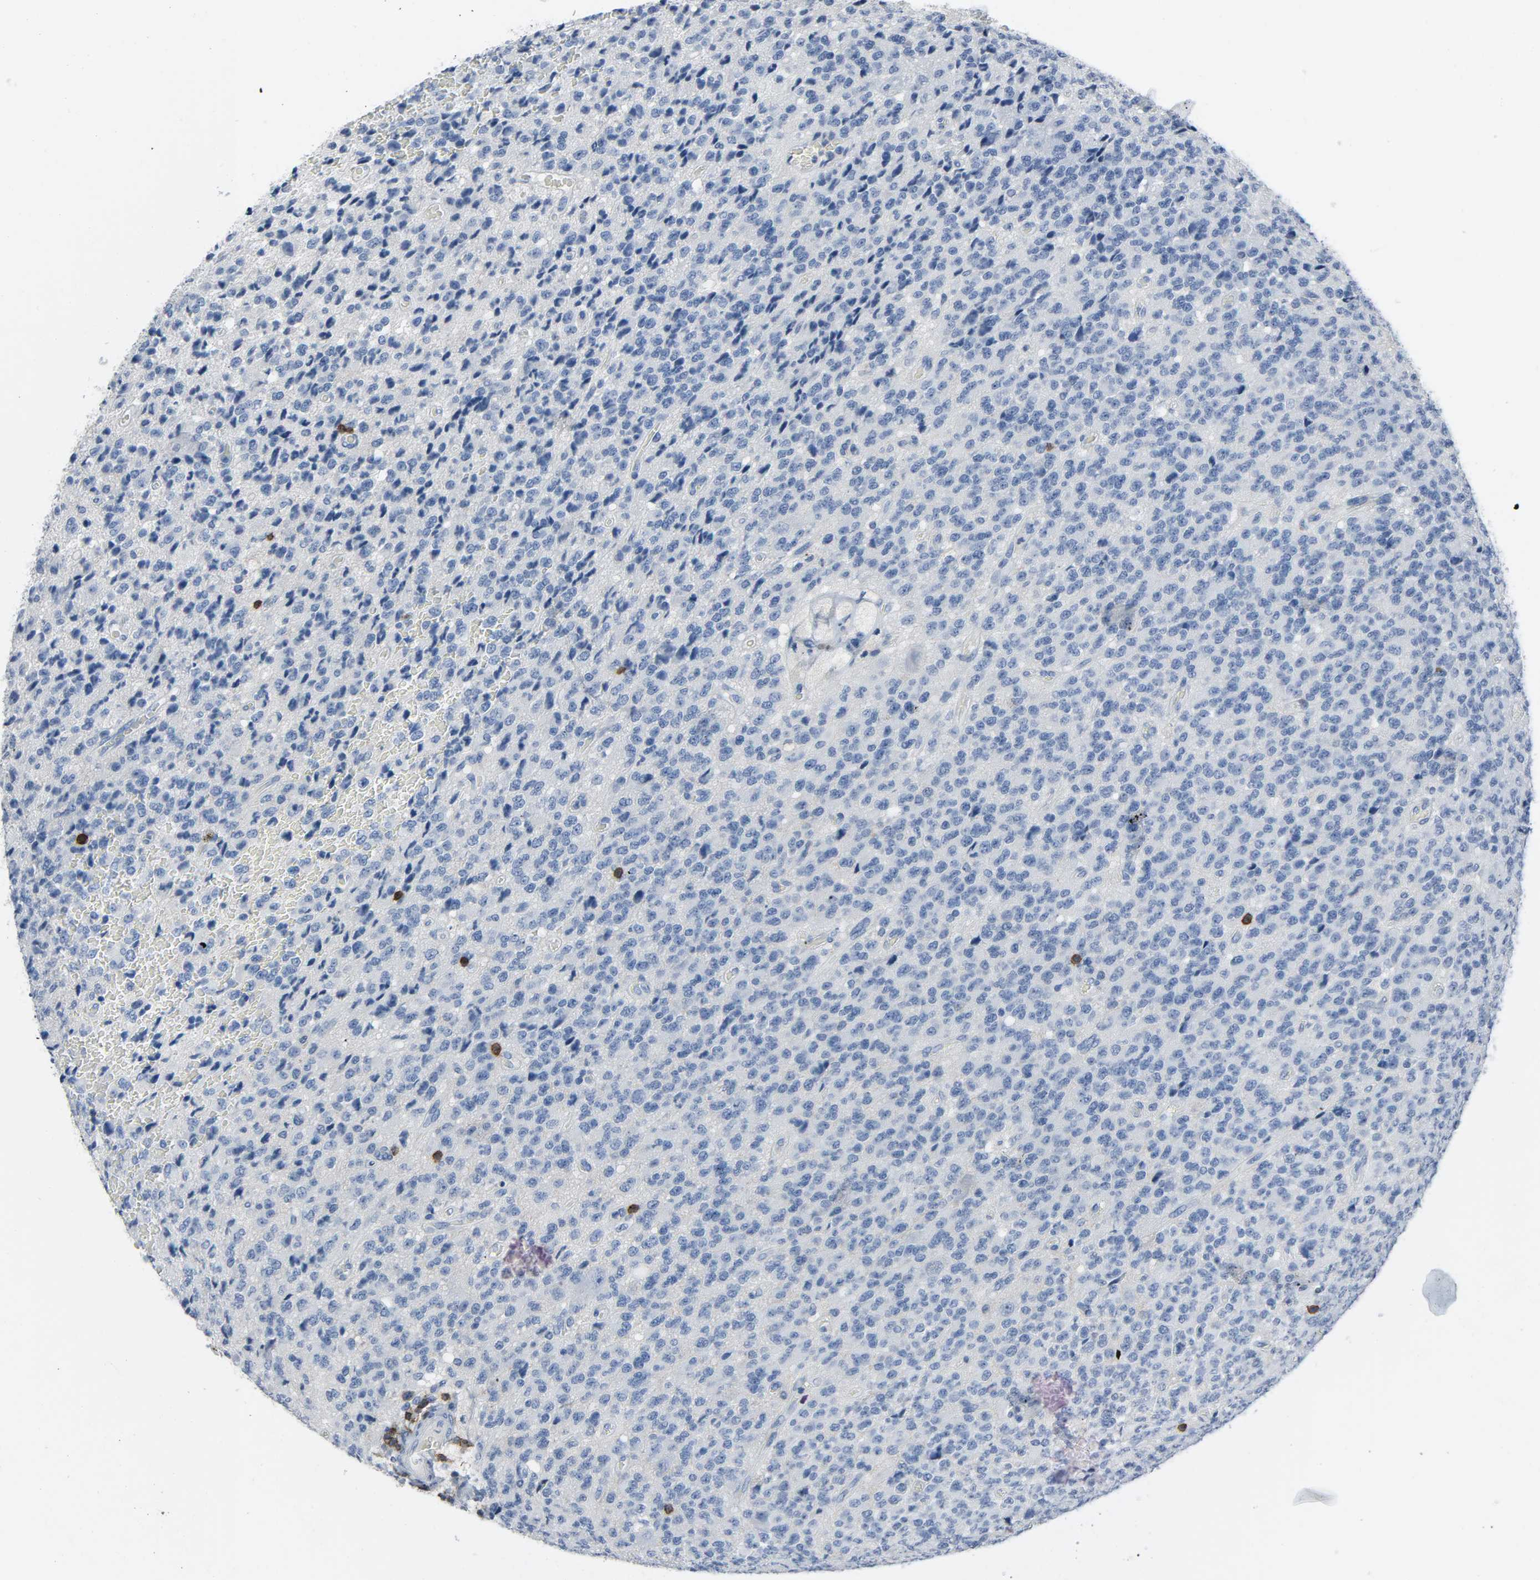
{"staining": {"intensity": "negative", "quantity": "none", "location": "none"}, "tissue": "glioma", "cell_type": "Tumor cells", "image_type": "cancer", "snomed": [{"axis": "morphology", "description": "Glioma, malignant, High grade"}, {"axis": "topography", "description": "pancreas cauda"}], "caption": "Immunohistochemistry (IHC) image of glioma stained for a protein (brown), which demonstrates no expression in tumor cells.", "gene": "LCK", "patient": {"sex": "male", "age": 60}}